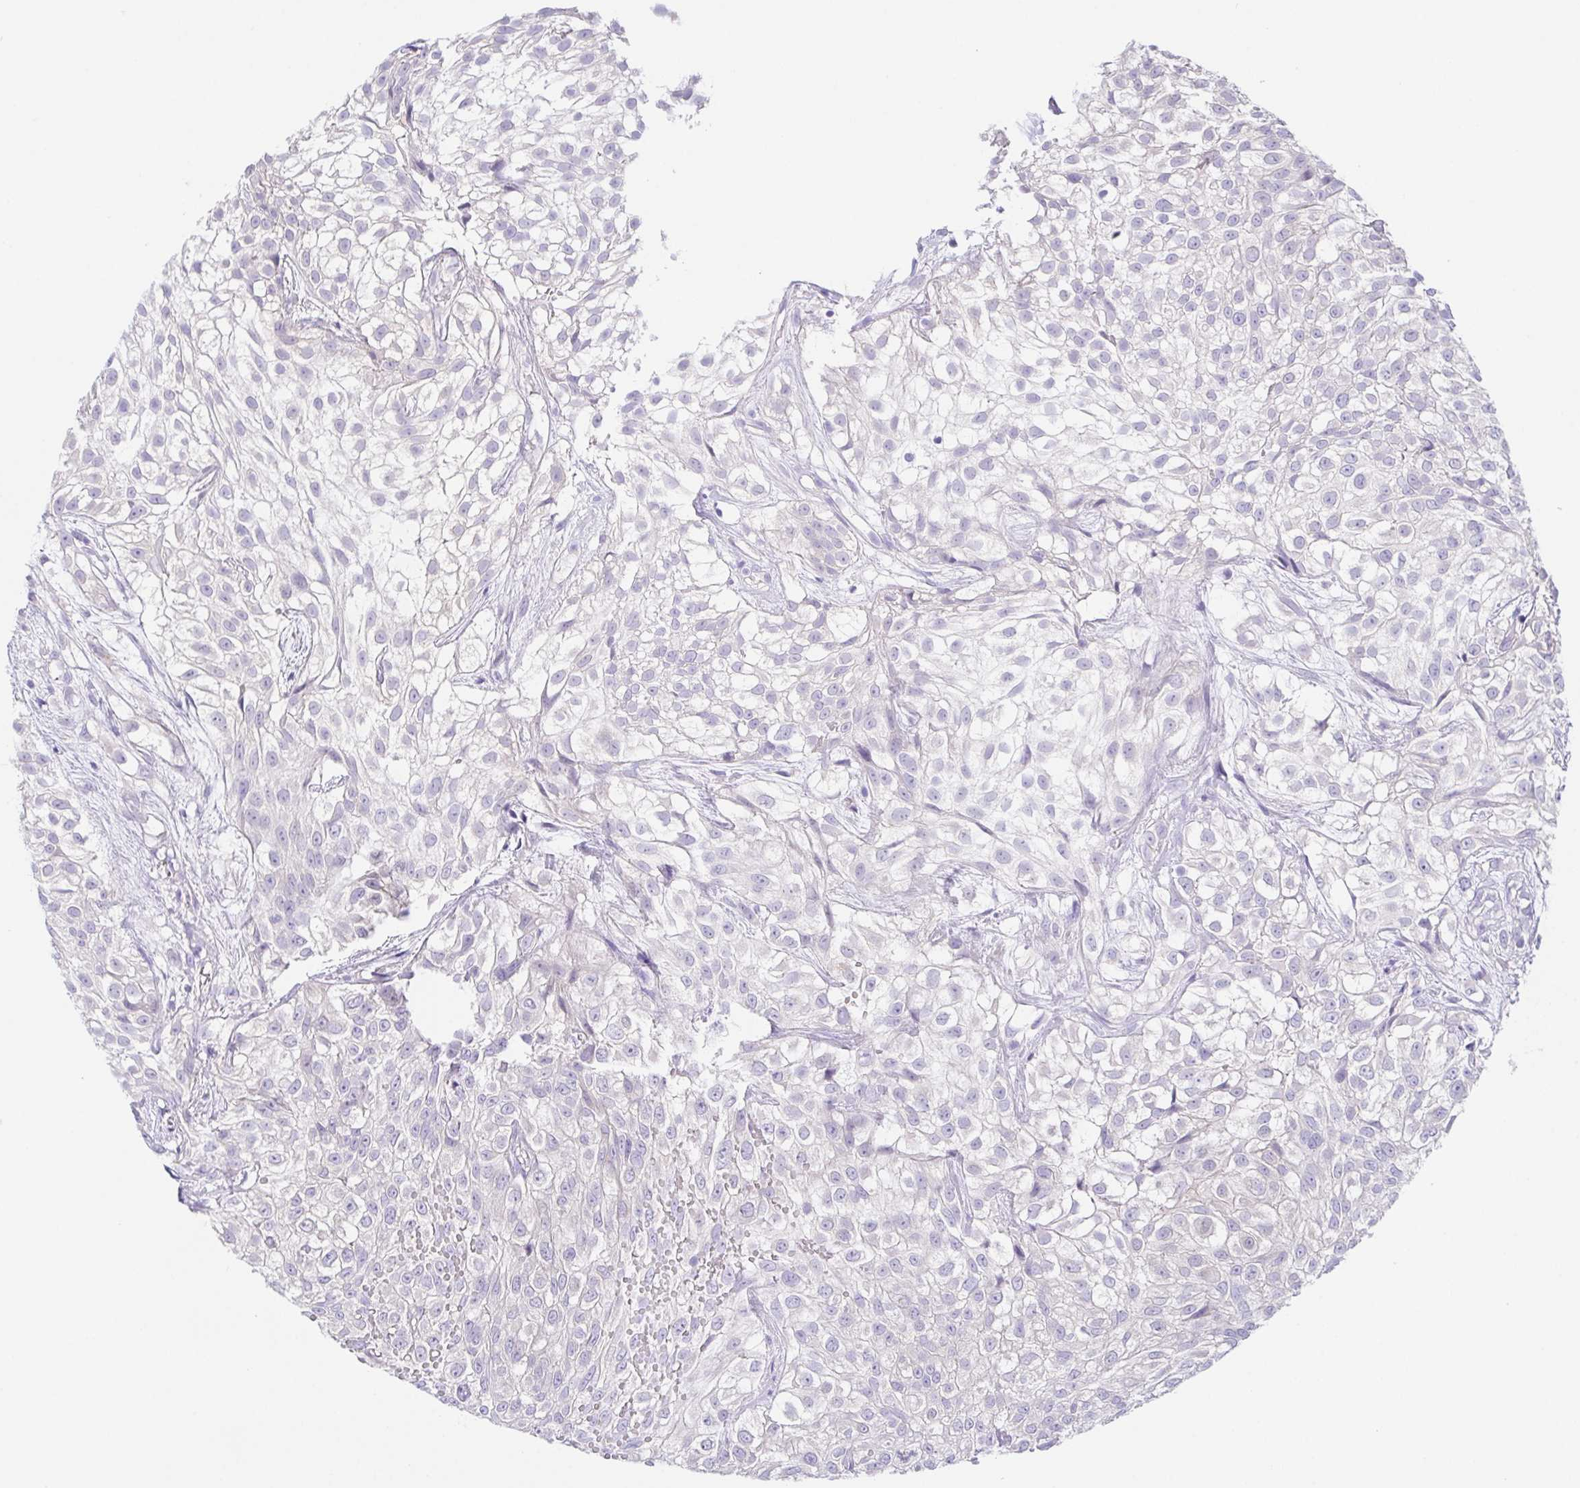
{"staining": {"intensity": "negative", "quantity": "none", "location": "none"}, "tissue": "urothelial cancer", "cell_type": "Tumor cells", "image_type": "cancer", "snomed": [{"axis": "morphology", "description": "Urothelial carcinoma, High grade"}, {"axis": "topography", "description": "Urinary bladder"}], "caption": "High-grade urothelial carcinoma was stained to show a protein in brown. There is no significant positivity in tumor cells. (IHC, brightfield microscopy, high magnification).", "gene": "KRTDAP", "patient": {"sex": "male", "age": 56}}